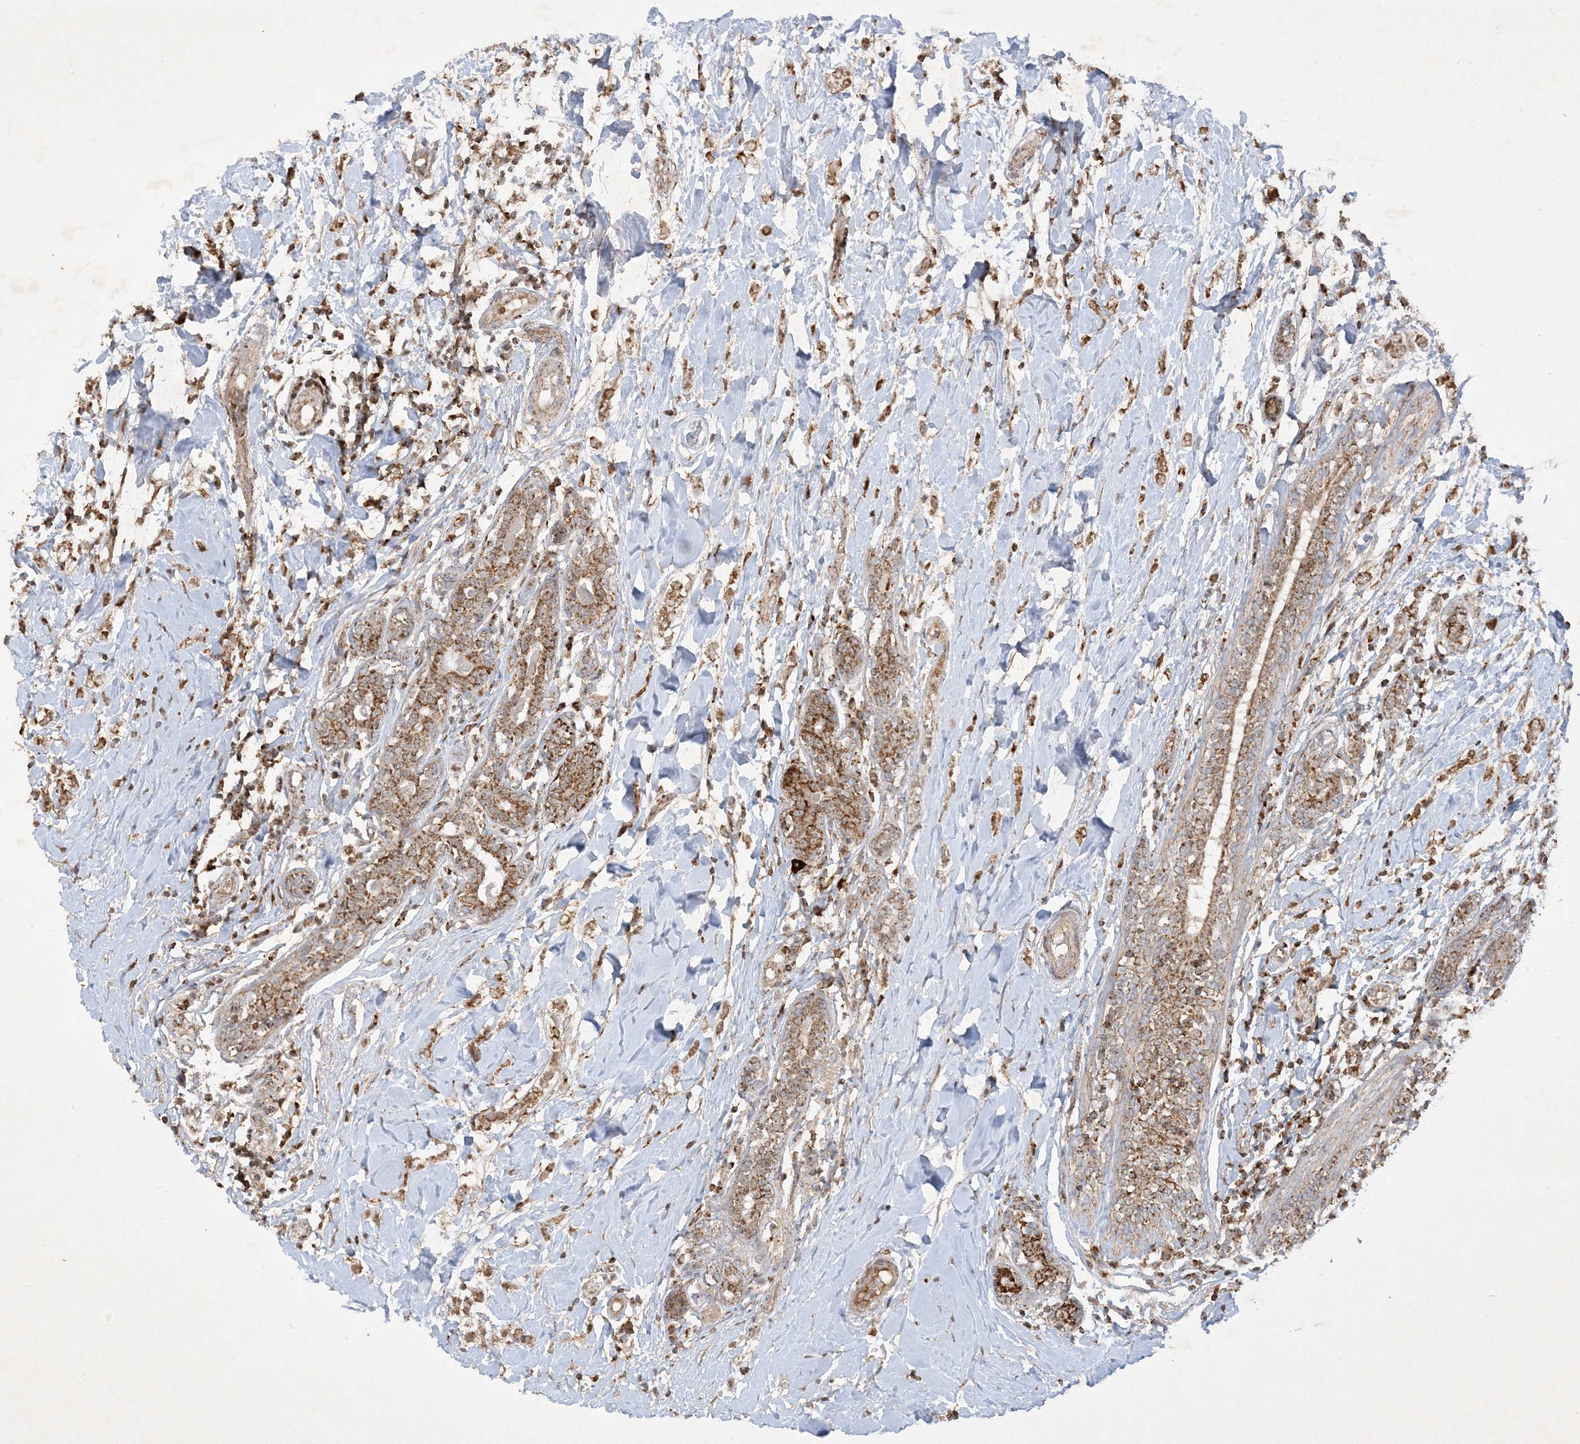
{"staining": {"intensity": "moderate", "quantity": ">75%", "location": "cytoplasmic/membranous"}, "tissue": "breast cancer", "cell_type": "Tumor cells", "image_type": "cancer", "snomed": [{"axis": "morphology", "description": "Normal tissue, NOS"}, {"axis": "morphology", "description": "Lobular carcinoma"}, {"axis": "topography", "description": "Breast"}], "caption": "Breast lobular carcinoma stained for a protein exhibits moderate cytoplasmic/membranous positivity in tumor cells.", "gene": "NDUFAF3", "patient": {"sex": "female", "age": 47}}